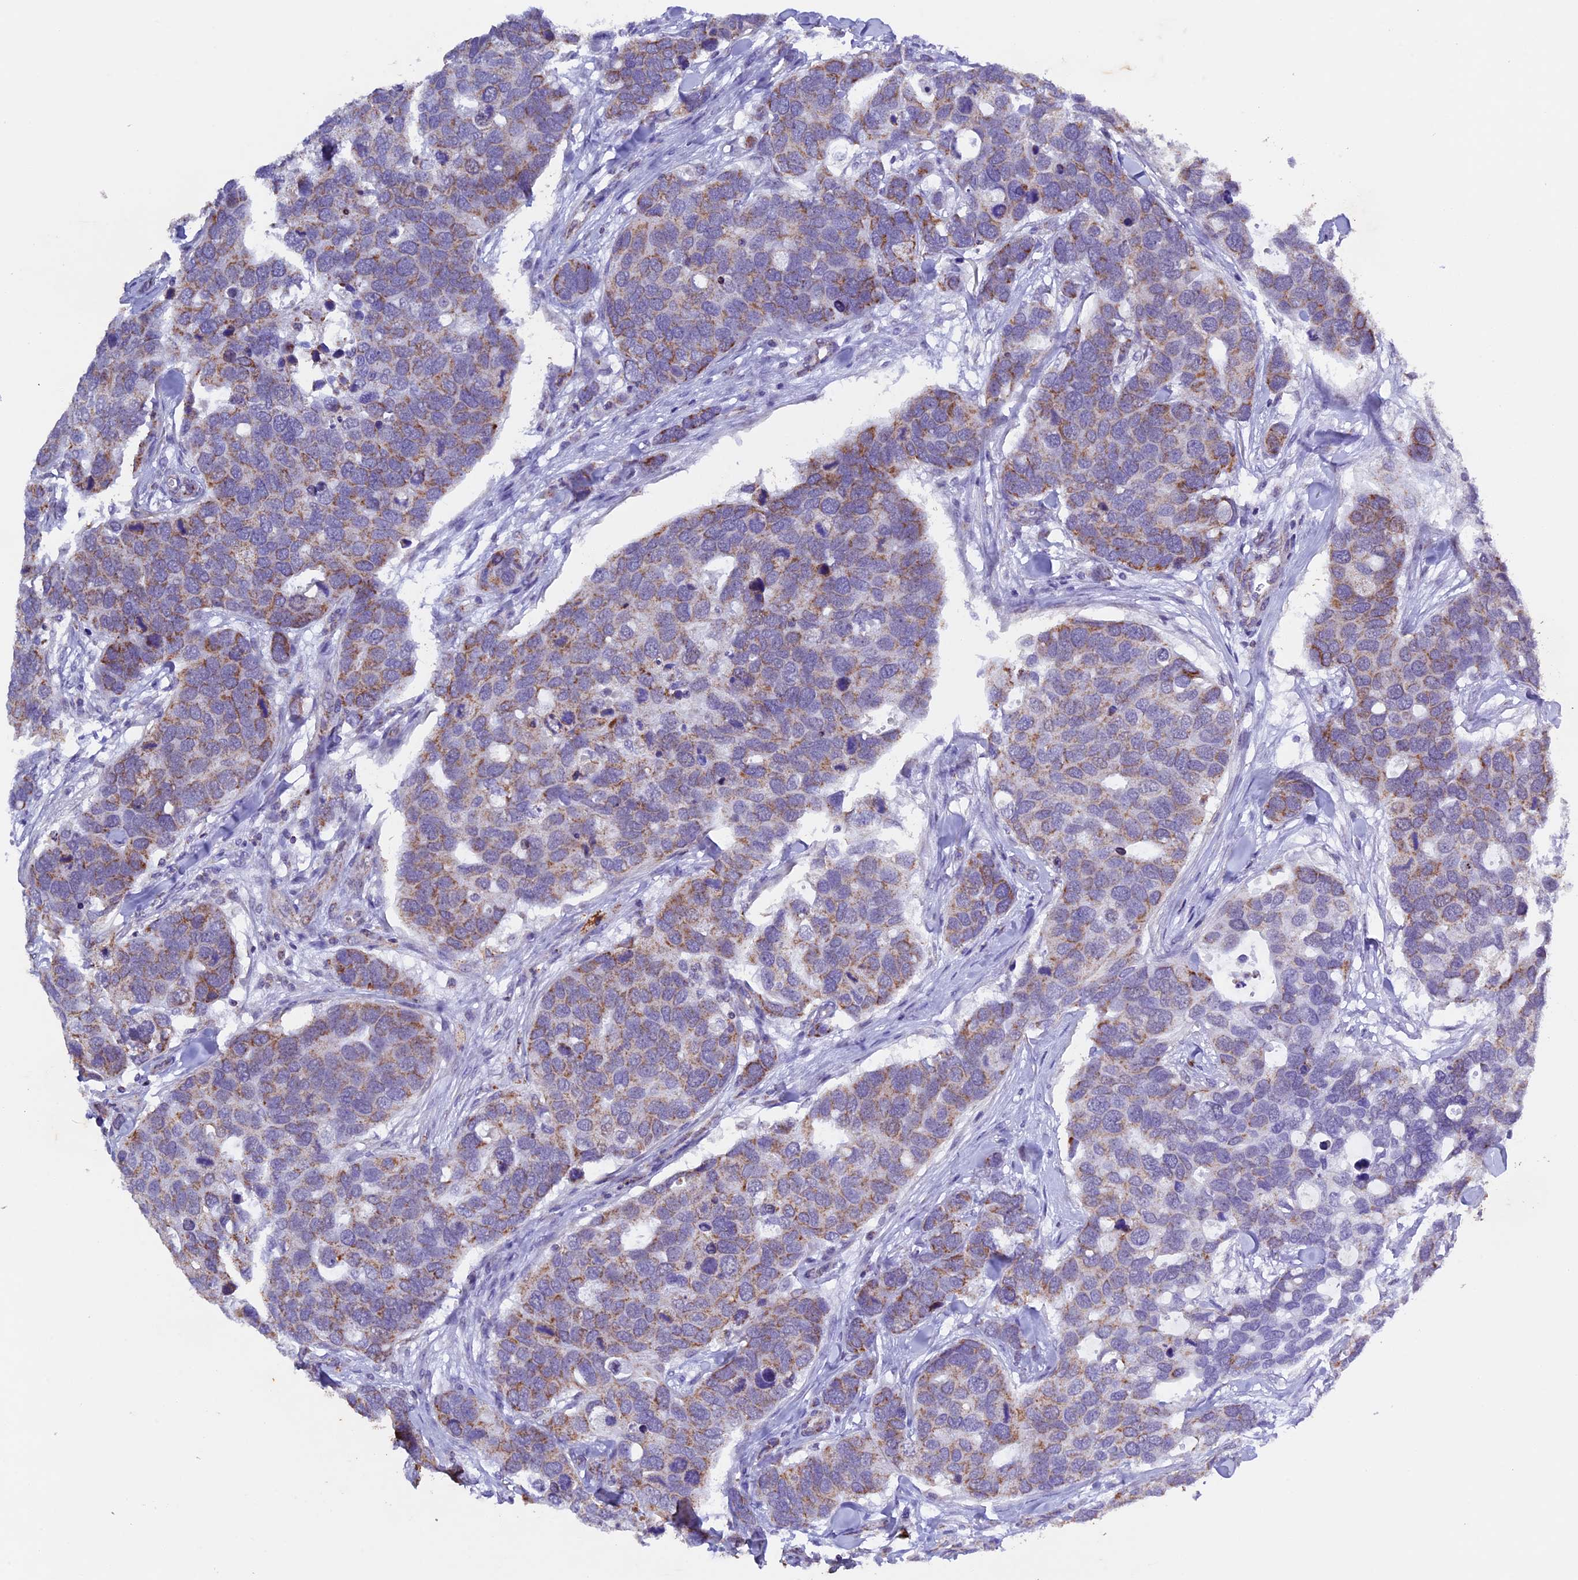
{"staining": {"intensity": "moderate", "quantity": ">75%", "location": "cytoplasmic/membranous"}, "tissue": "breast cancer", "cell_type": "Tumor cells", "image_type": "cancer", "snomed": [{"axis": "morphology", "description": "Duct carcinoma"}, {"axis": "topography", "description": "Breast"}], "caption": "Breast cancer stained for a protein demonstrates moderate cytoplasmic/membranous positivity in tumor cells.", "gene": "TFAM", "patient": {"sex": "female", "age": 83}}